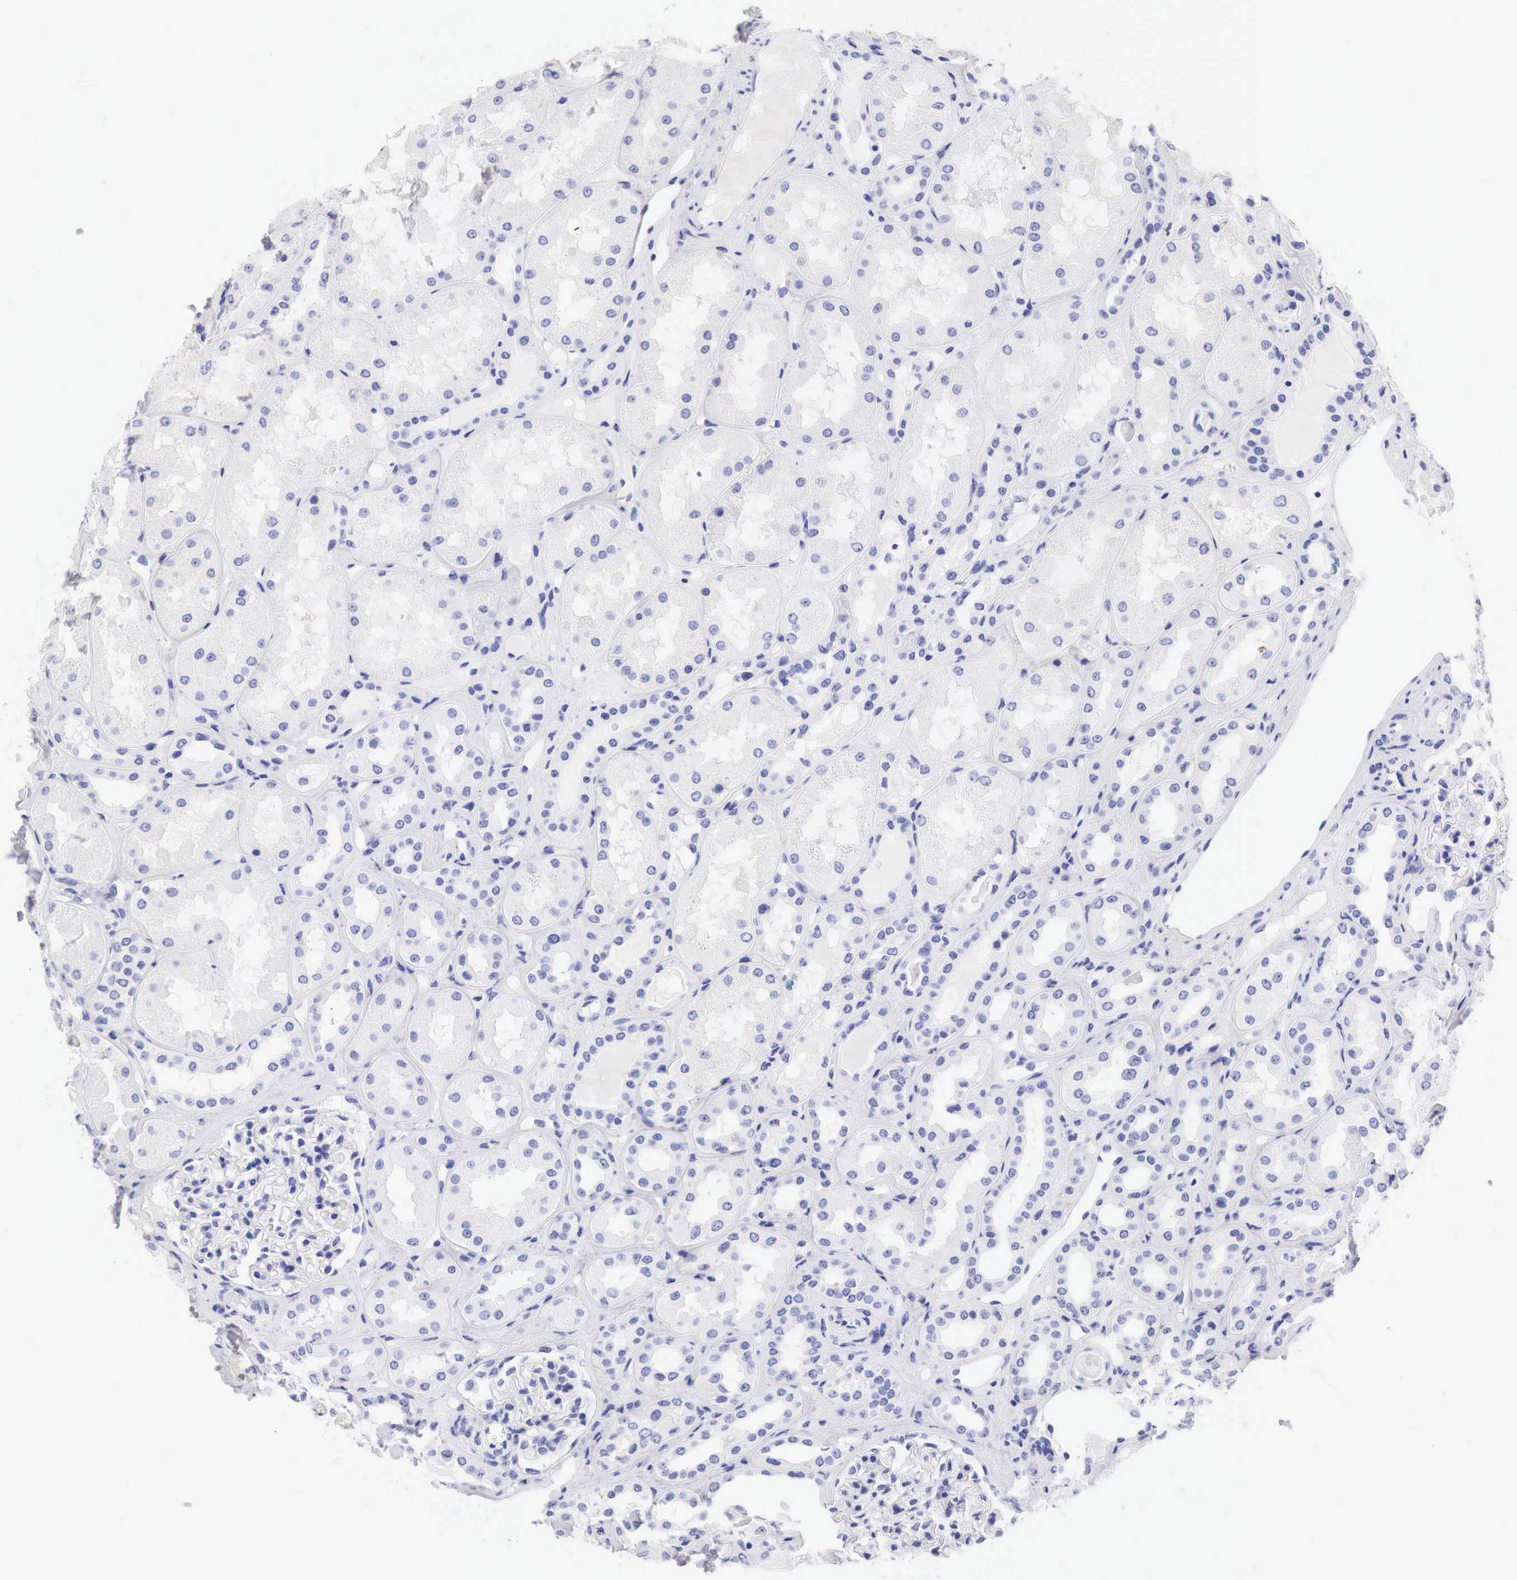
{"staining": {"intensity": "negative", "quantity": "none", "location": "none"}, "tissue": "kidney", "cell_type": "Cells in glomeruli", "image_type": "normal", "snomed": [{"axis": "morphology", "description": "Normal tissue, NOS"}, {"axis": "topography", "description": "Kidney"}], "caption": "This photomicrograph is of unremarkable kidney stained with immunohistochemistry to label a protein in brown with the nuclei are counter-stained blue. There is no positivity in cells in glomeruli. Nuclei are stained in blue.", "gene": "CDKN2A", "patient": {"sex": "male", "age": 36}}